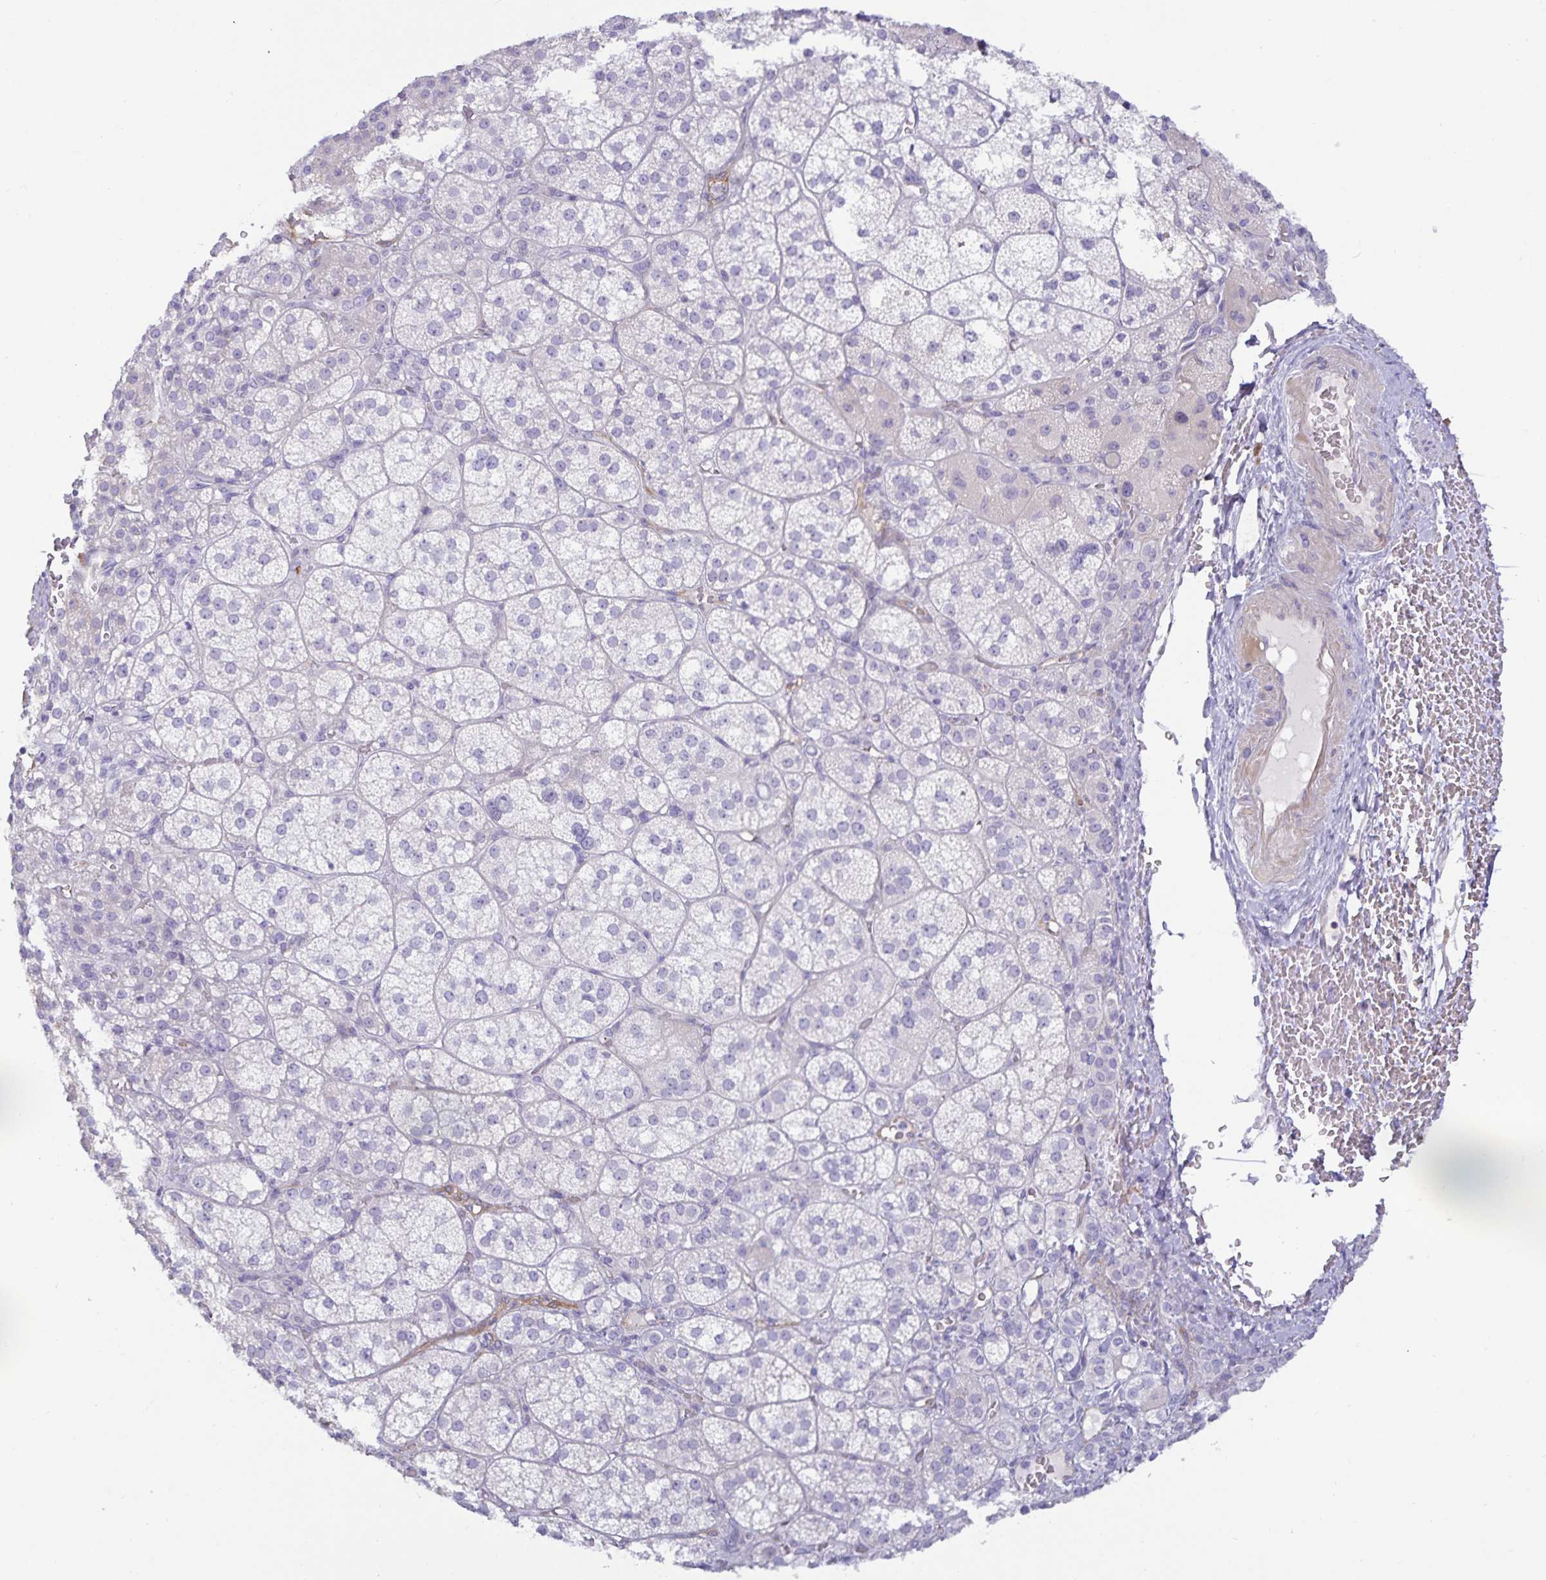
{"staining": {"intensity": "negative", "quantity": "none", "location": "none"}, "tissue": "adrenal gland", "cell_type": "Glandular cells", "image_type": "normal", "snomed": [{"axis": "morphology", "description": "Normal tissue, NOS"}, {"axis": "topography", "description": "Adrenal gland"}], "caption": "Immunohistochemistry (IHC) of normal adrenal gland reveals no staining in glandular cells.", "gene": "SPAG4", "patient": {"sex": "female", "age": 60}}